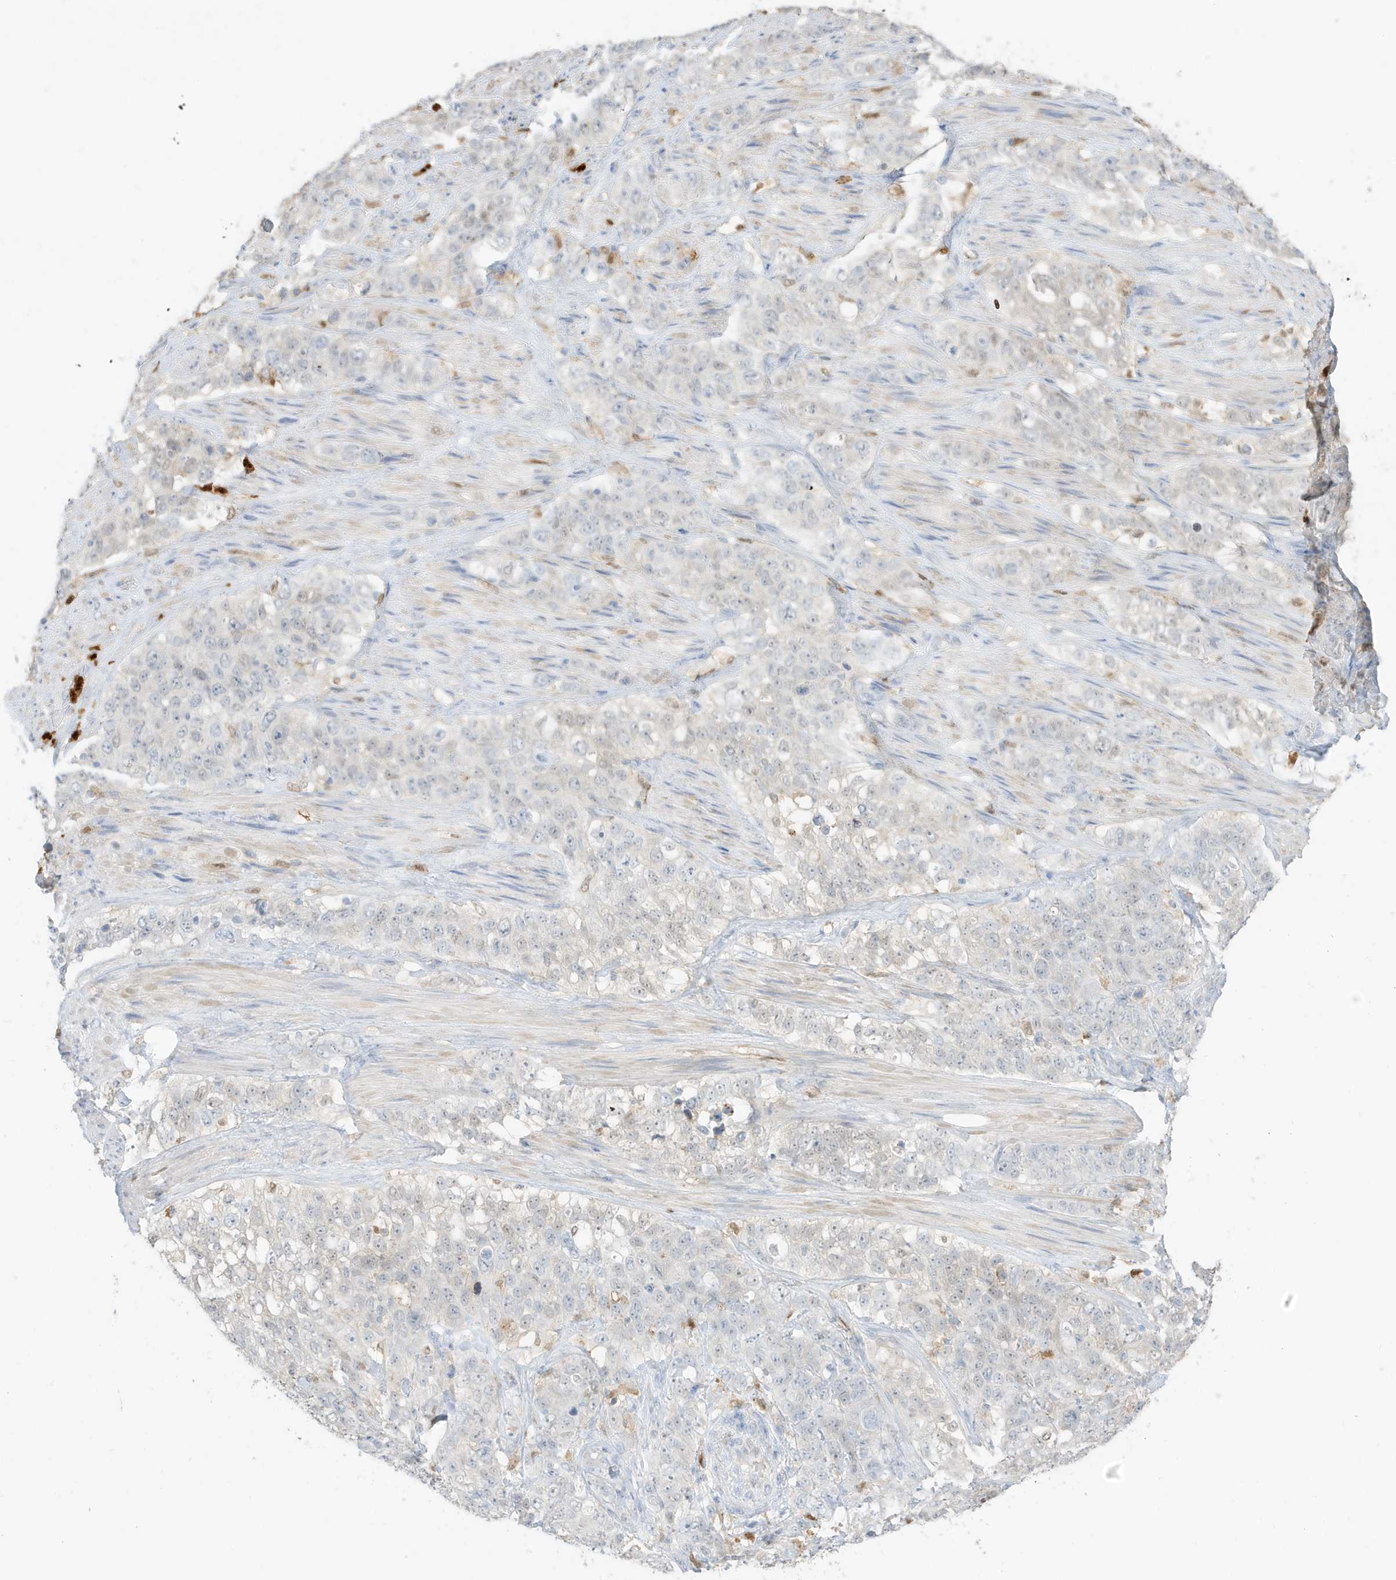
{"staining": {"intensity": "negative", "quantity": "none", "location": "none"}, "tissue": "stomach cancer", "cell_type": "Tumor cells", "image_type": "cancer", "snomed": [{"axis": "morphology", "description": "Adenocarcinoma, NOS"}, {"axis": "topography", "description": "Stomach"}], "caption": "The micrograph demonstrates no significant expression in tumor cells of stomach cancer.", "gene": "GCA", "patient": {"sex": "male", "age": 48}}